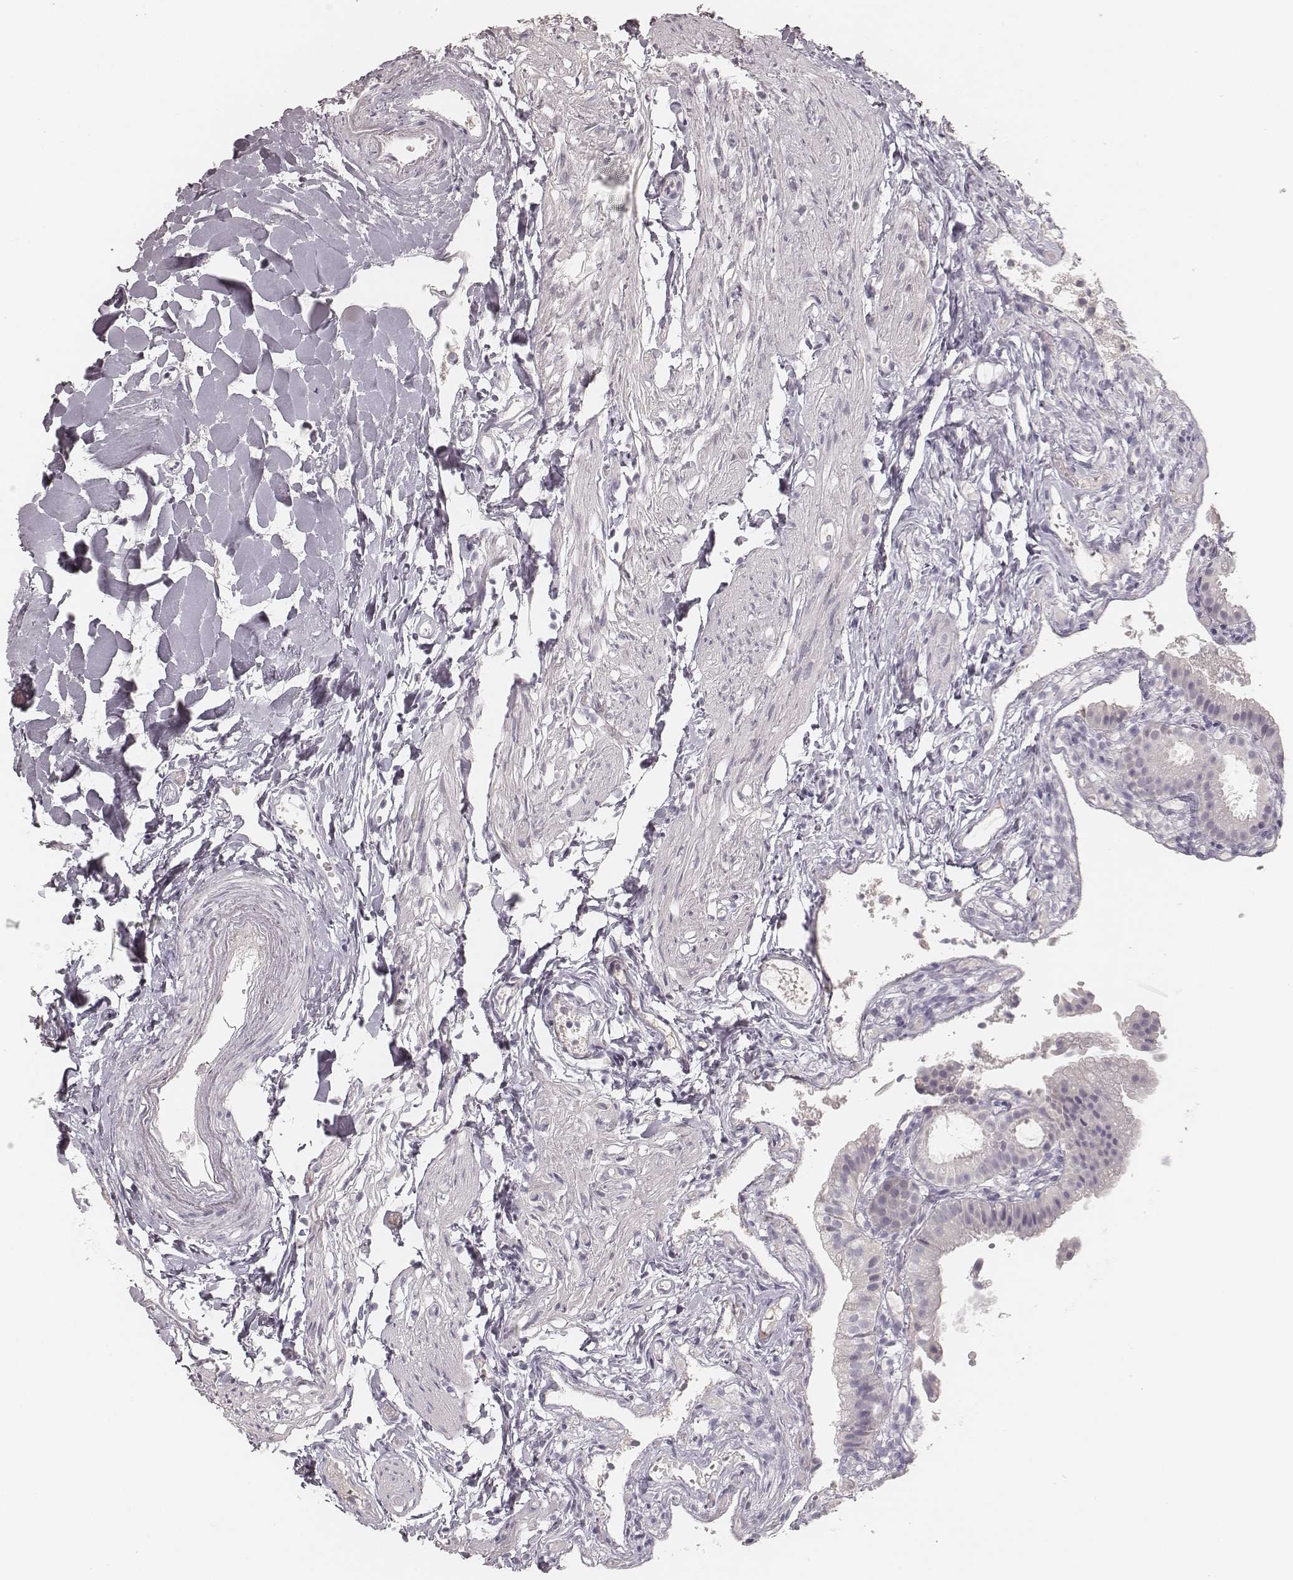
{"staining": {"intensity": "negative", "quantity": "none", "location": "none"}, "tissue": "gallbladder", "cell_type": "Glandular cells", "image_type": "normal", "snomed": [{"axis": "morphology", "description": "Normal tissue, NOS"}, {"axis": "topography", "description": "Gallbladder"}], "caption": "An immunohistochemistry photomicrograph of unremarkable gallbladder is shown. There is no staining in glandular cells of gallbladder. (Immunohistochemistry (ihc), brightfield microscopy, high magnification).", "gene": "KRT31", "patient": {"sex": "female", "age": 47}}